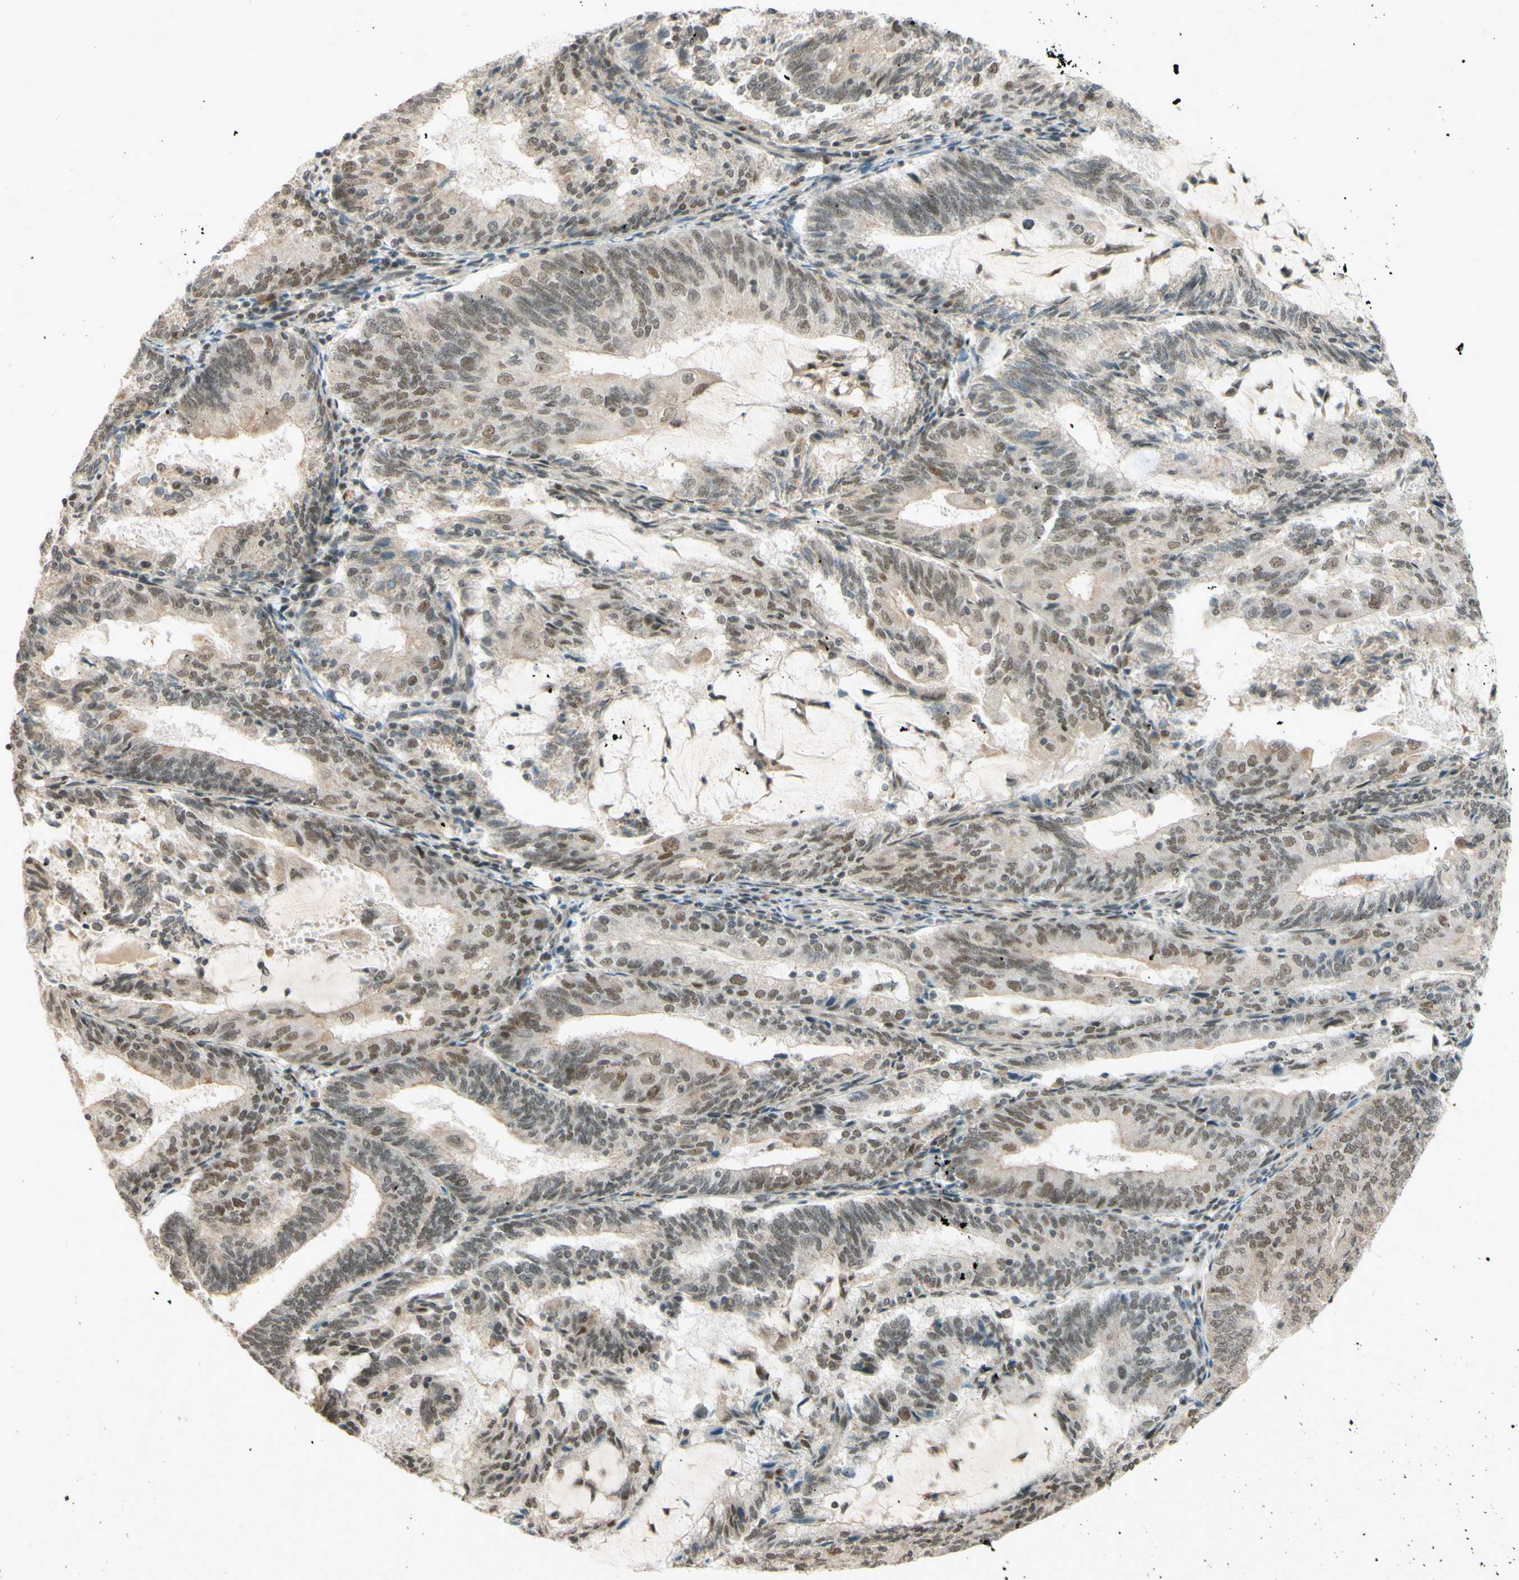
{"staining": {"intensity": "moderate", "quantity": "25%-75%", "location": "nuclear"}, "tissue": "endometrial cancer", "cell_type": "Tumor cells", "image_type": "cancer", "snomed": [{"axis": "morphology", "description": "Adenocarcinoma, NOS"}, {"axis": "topography", "description": "Endometrium"}], "caption": "High-magnification brightfield microscopy of adenocarcinoma (endometrial) stained with DAB (brown) and counterstained with hematoxylin (blue). tumor cells exhibit moderate nuclear expression is identified in approximately25%-75% of cells.", "gene": "SMARCB1", "patient": {"sex": "female", "age": 81}}